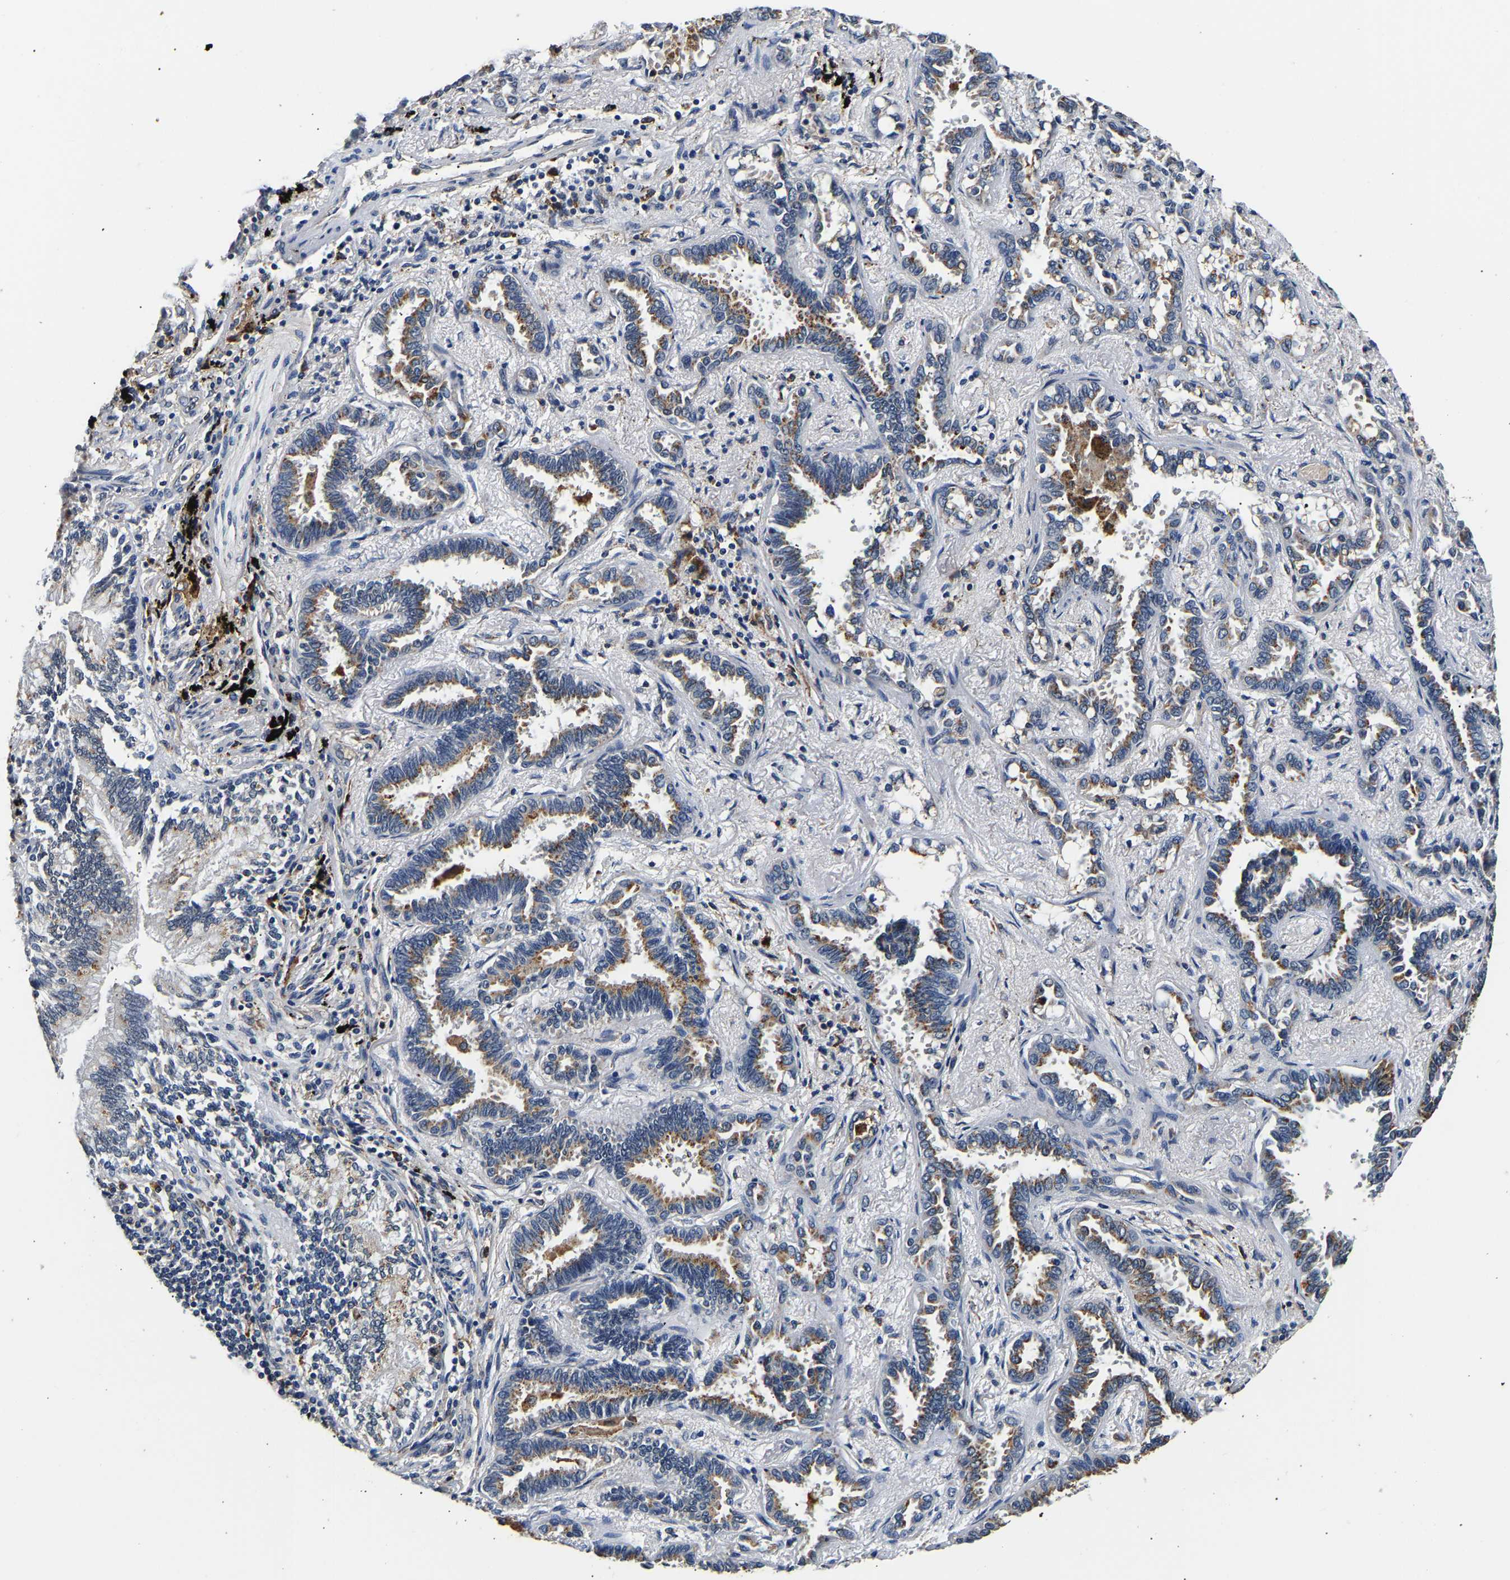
{"staining": {"intensity": "moderate", "quantity": "<25%", "location": "cytoplasmic/membranous"}, "tissue": "lung cancer", "cell_type": "Tumor cells", "image_type": "cancer", "snomed": [{"axis": "morphology", "description": "Adenocarcinoma, NOS"}, {"axis": "topography", "description": "Lung"}], "caption": "IHC of human lung cancer exhibits low levels of moderate cytoplasmic/membranous expression in approximately <25% of tumor cells.", "gene": "SMU1", "patient": {"sex": "male", "age": 59}}